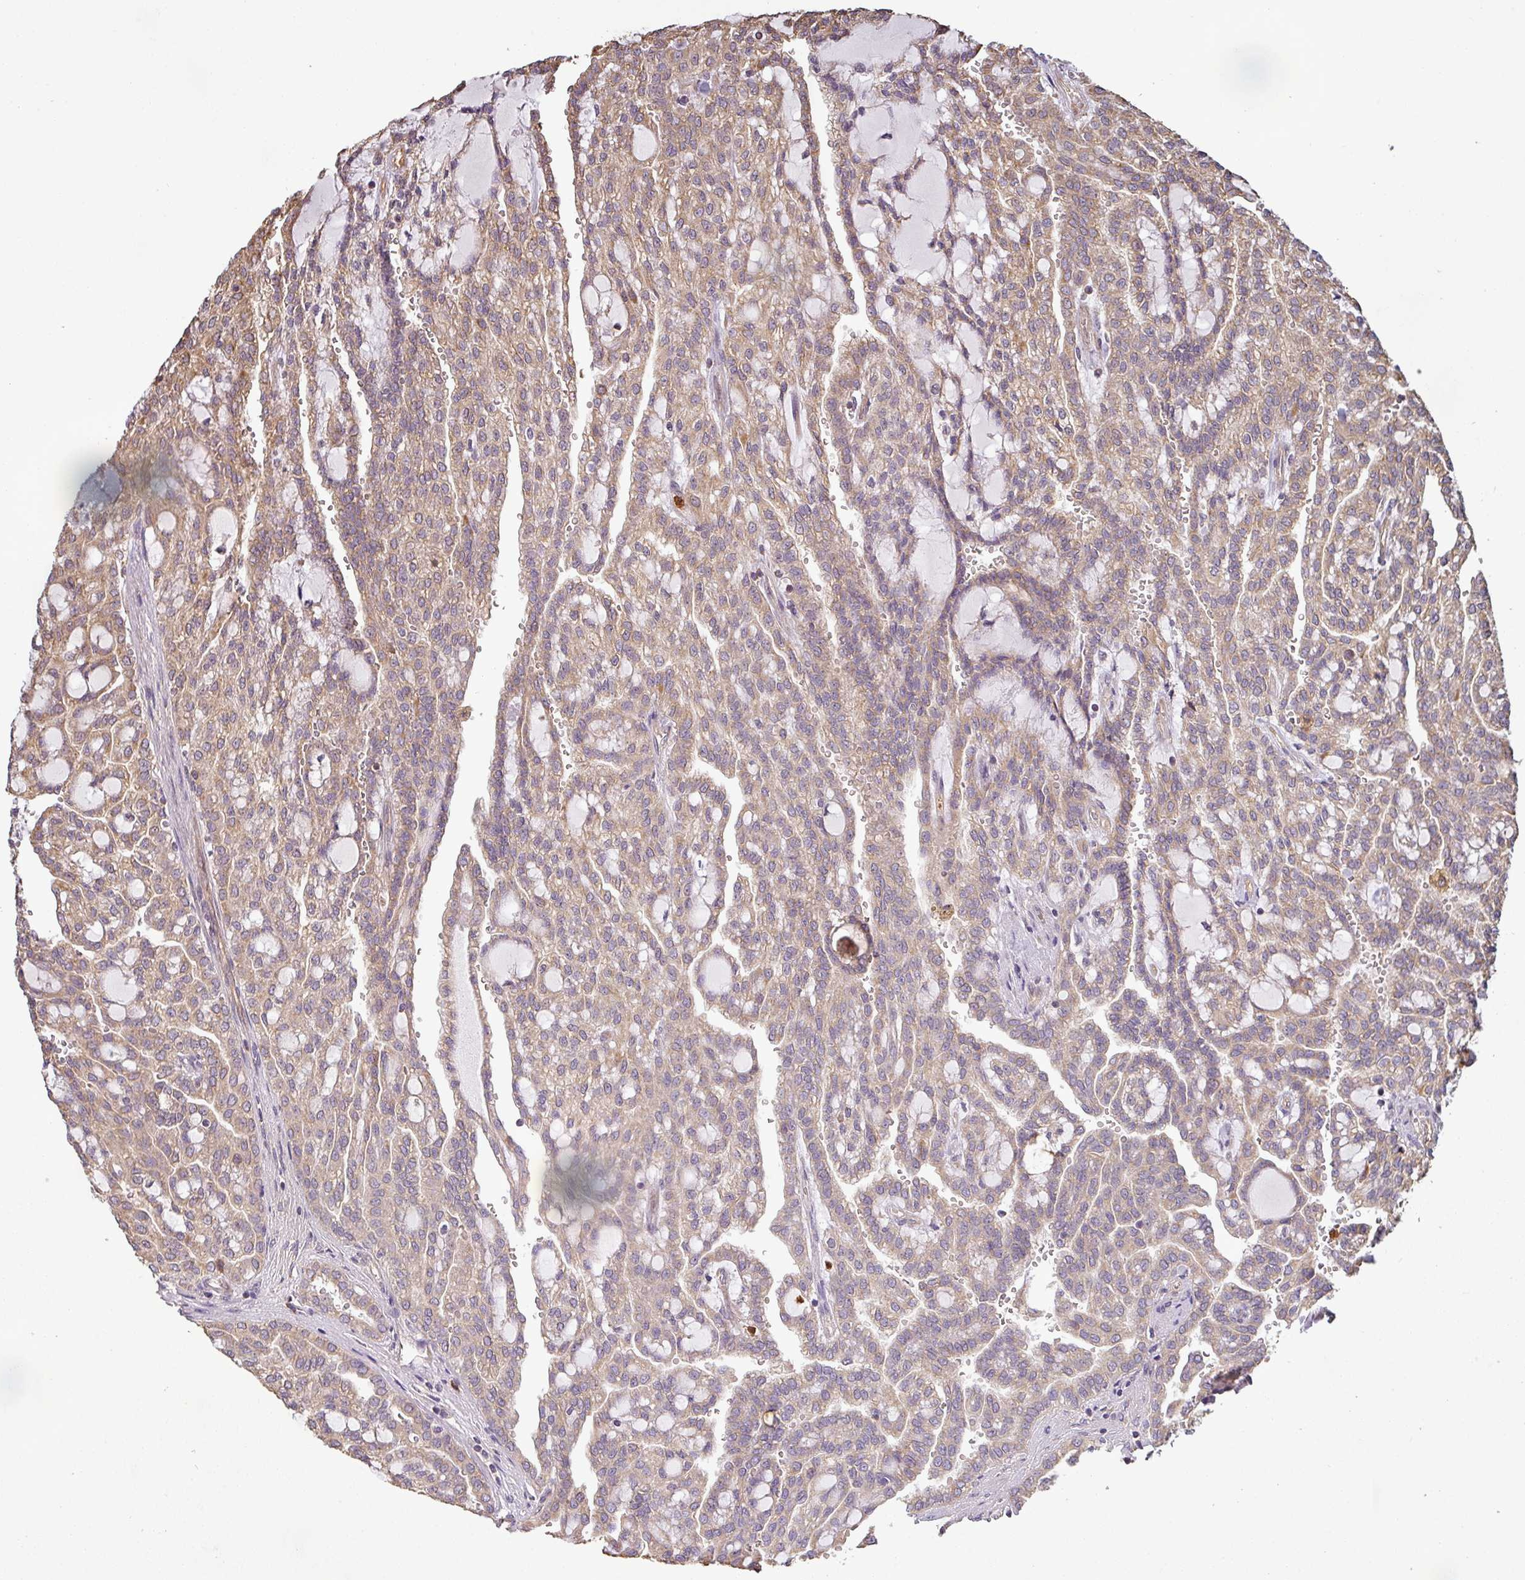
{"staining": {"intensity": "moderate", "quantity": ">75%", "location": "cytoplasmic/membranous"}, "tissue": "renal cancer", "cell_type": "Tumor cells", "image_type": "cancer", "snomed": [{"axis": "morphology", "description": "Adenocarcinoma, NOS"}, {"axis": "topography", "description": "Kidney"}], "caption": "Immunohistochemical staining of human adenocarcinoma (renal) exhibits medium levels of moderate cytoplasmic/membranous staining in approximately >75% of tumor cells.", "gene": "PLEKHM1", "patient": {"sex": "male", "age": 63}}